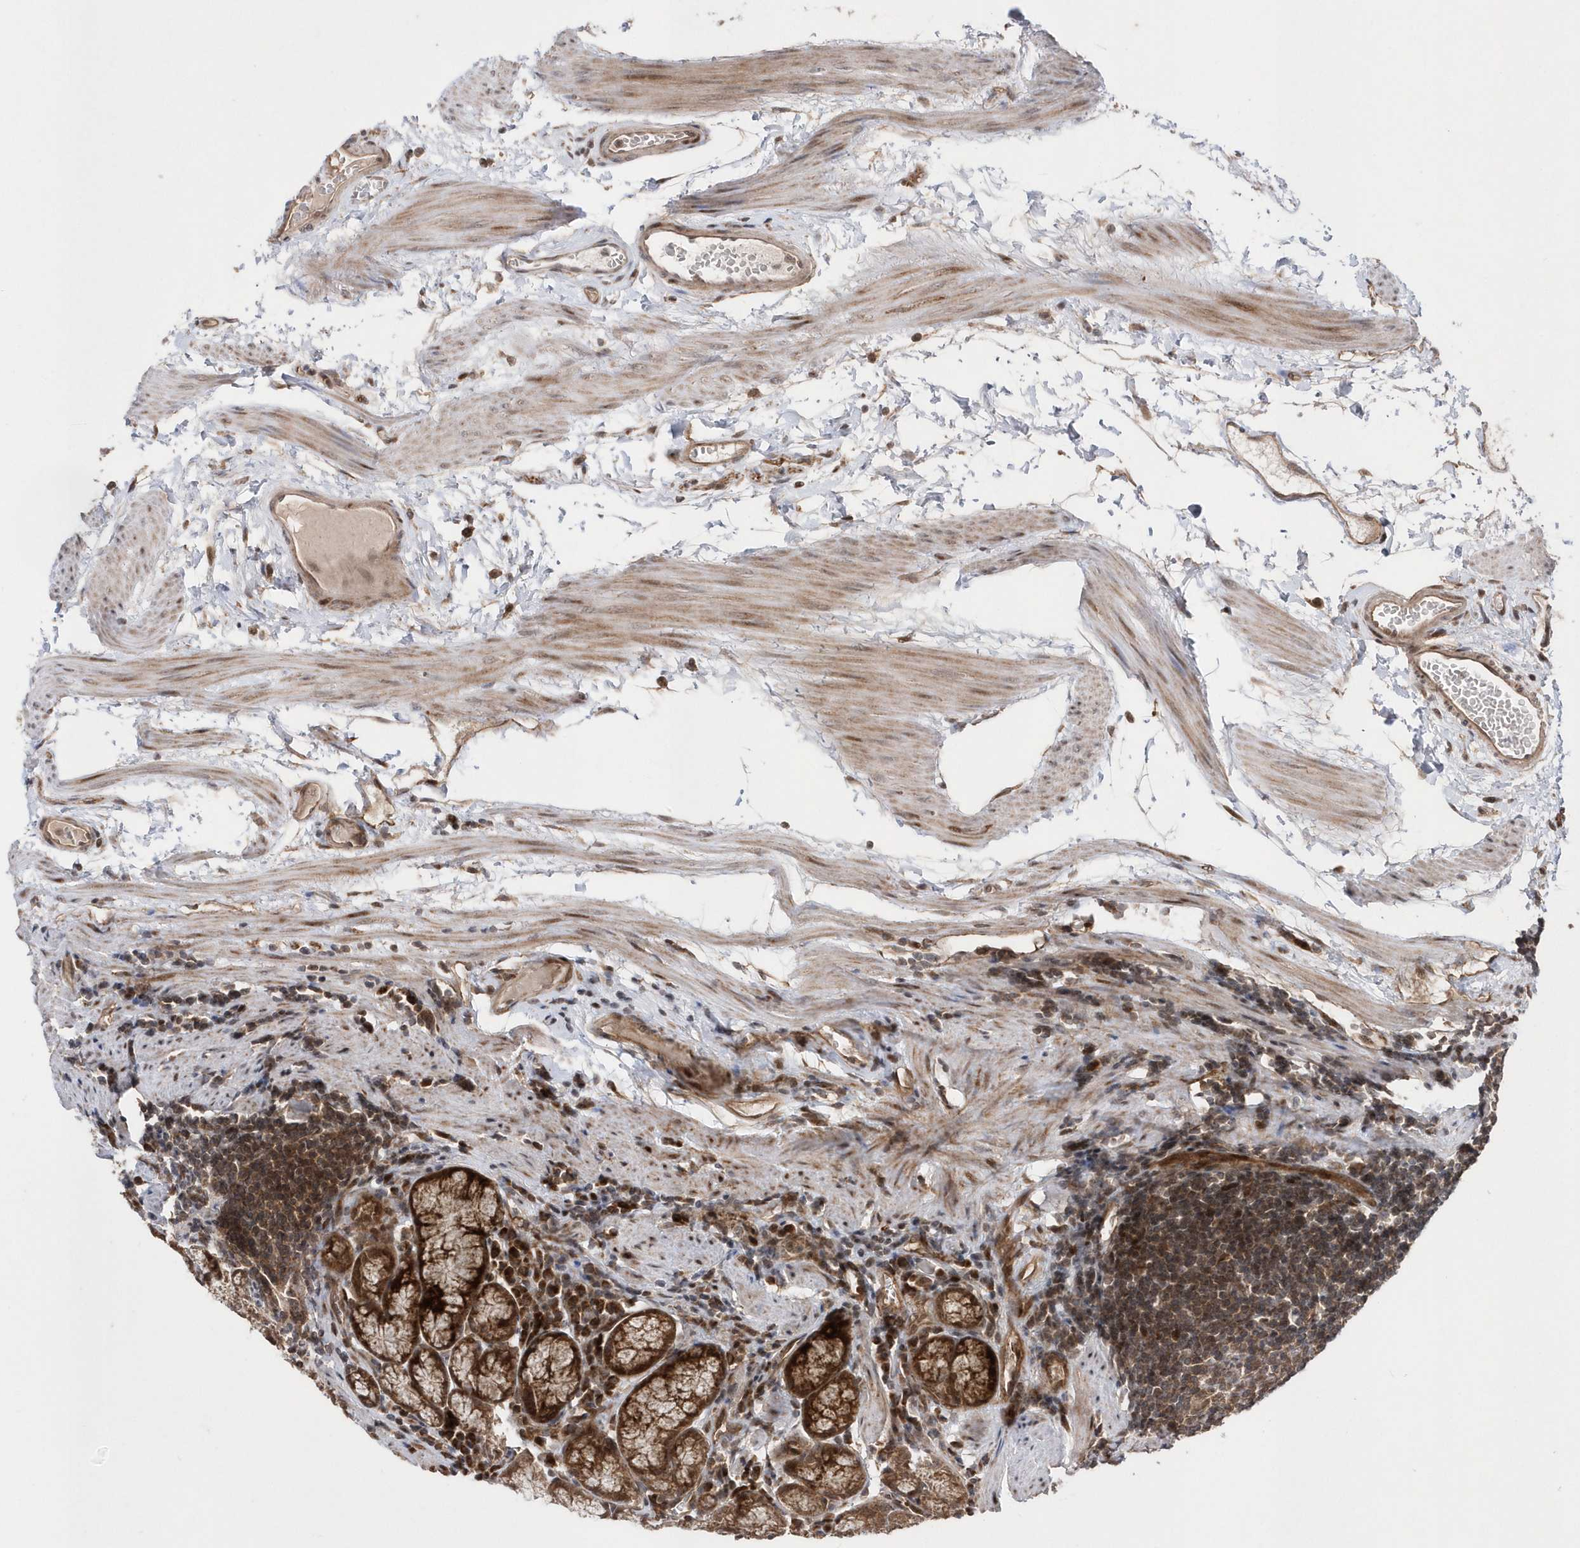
{"staining": {"intensity": "strong", "quantity": ">75%", "location": "cytoplasmic/membranous"}, "tissue": "stomach", "cell_type": "Glandular cells", "image_type": "normal", "snomed": [{"axis": "morphology", "description": "Normal tissue, NOS"}, {"axis": "topography", "description": "Stomach"}], "caption": "The histopathology image shows a brown stain indicating the presence of a protein in the cytoplasmic/membranous of glandular cells in stomach.", "gene": "DALRD3", "patient": {"sex": "male", "age": 55}}